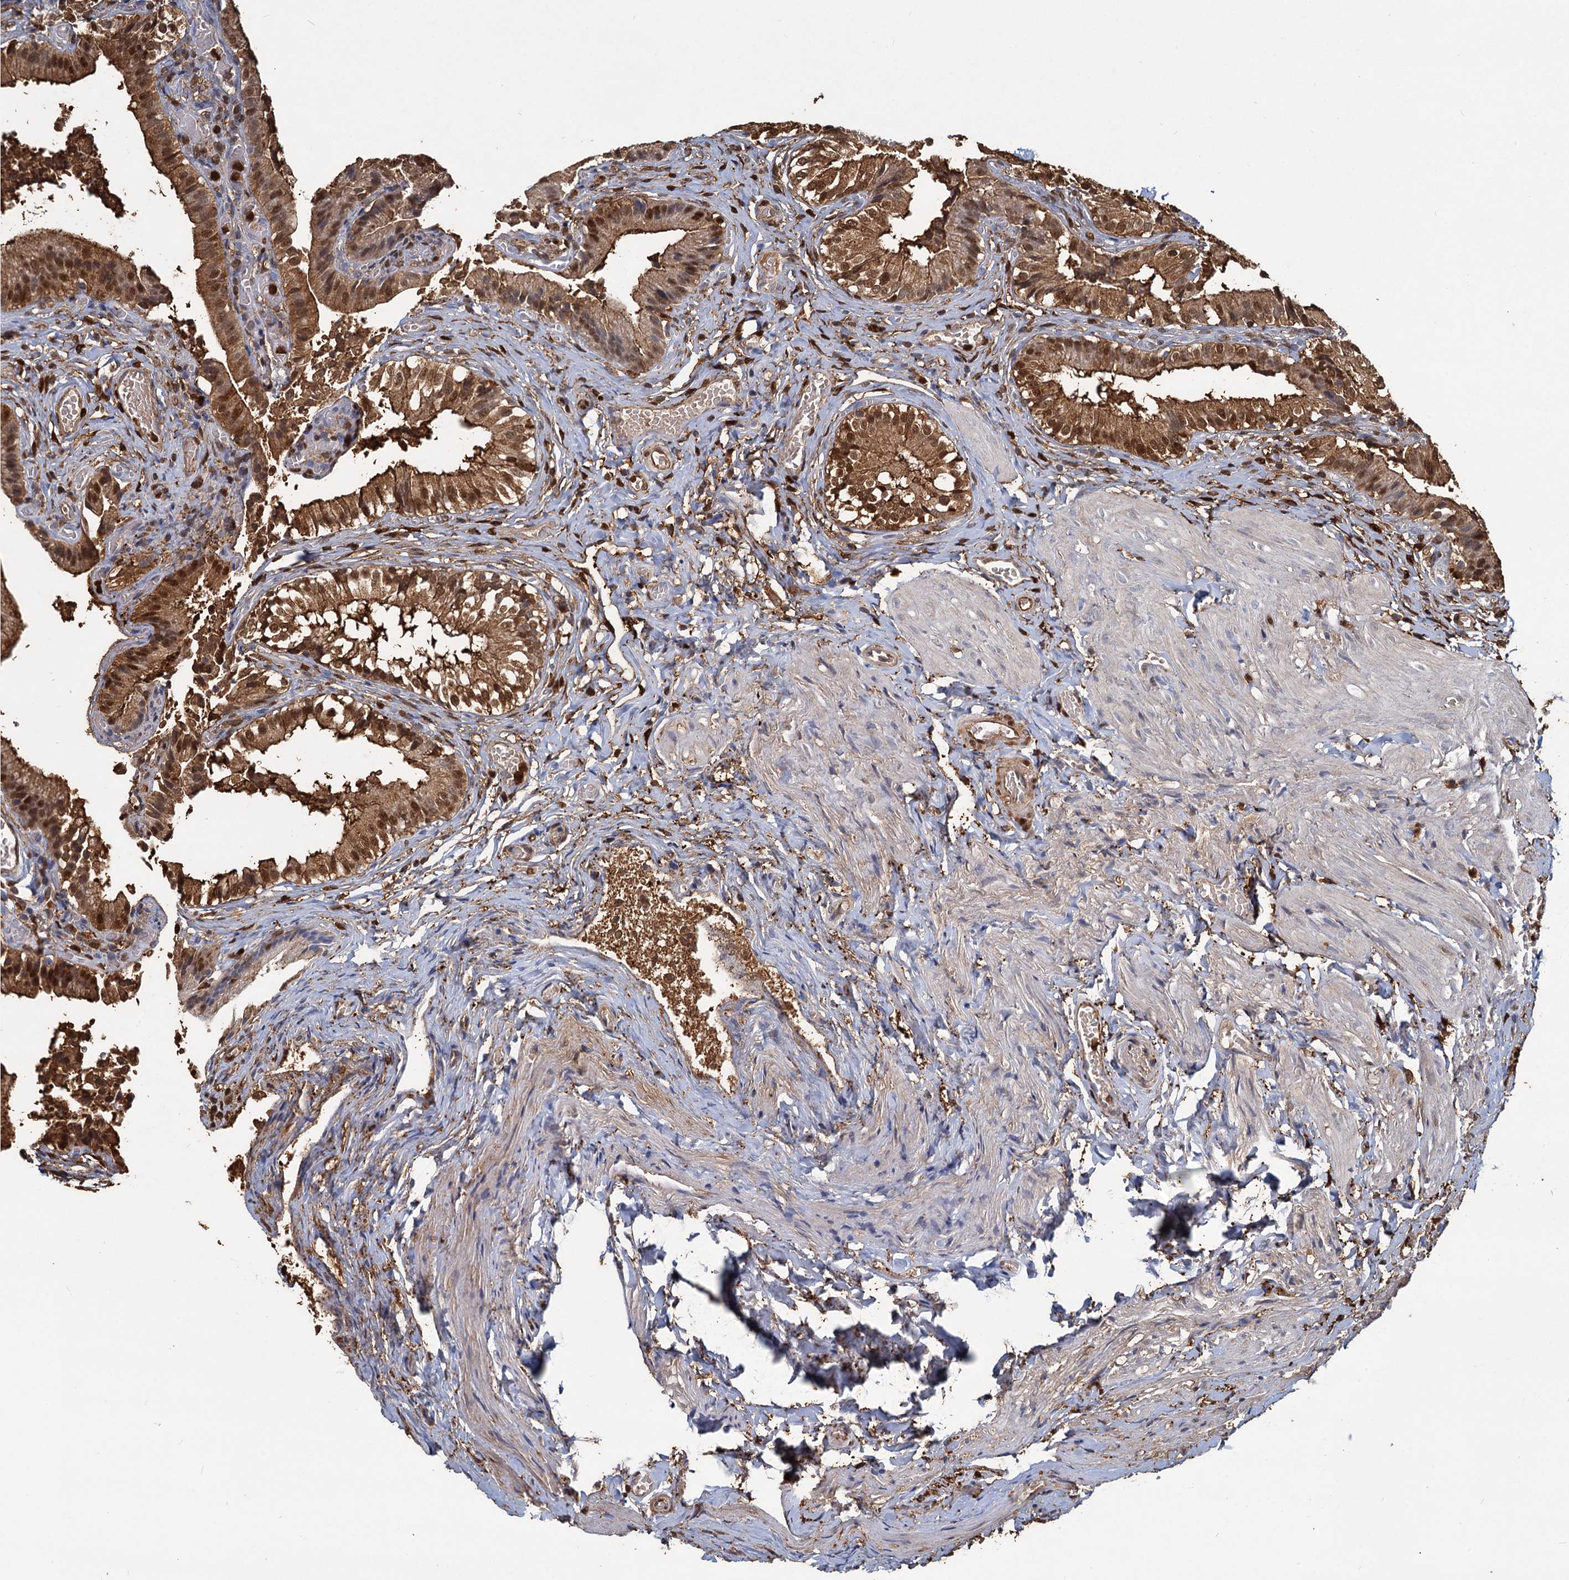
{"staining": {"intensity": "strong", "quantity": ">75%", "location": "cytoplasmic/membranous,nuclear"}, "tissue": "gallbladder", "cell_type": "Glandular cells", "image_type": "normal", "snomed": [{"axis": "morphology", "description": "Normal tissue, NOS"}, {"axis": "topography", "description": "Gallbladder"}], "caption": "A brown stain shows strong cytoplasmic/membranous,nuclear positivity of a protein in glandular cells of normal human gallbladder.", "gene": "S100A6", "patient": {"sex": "female", "age": 47}}